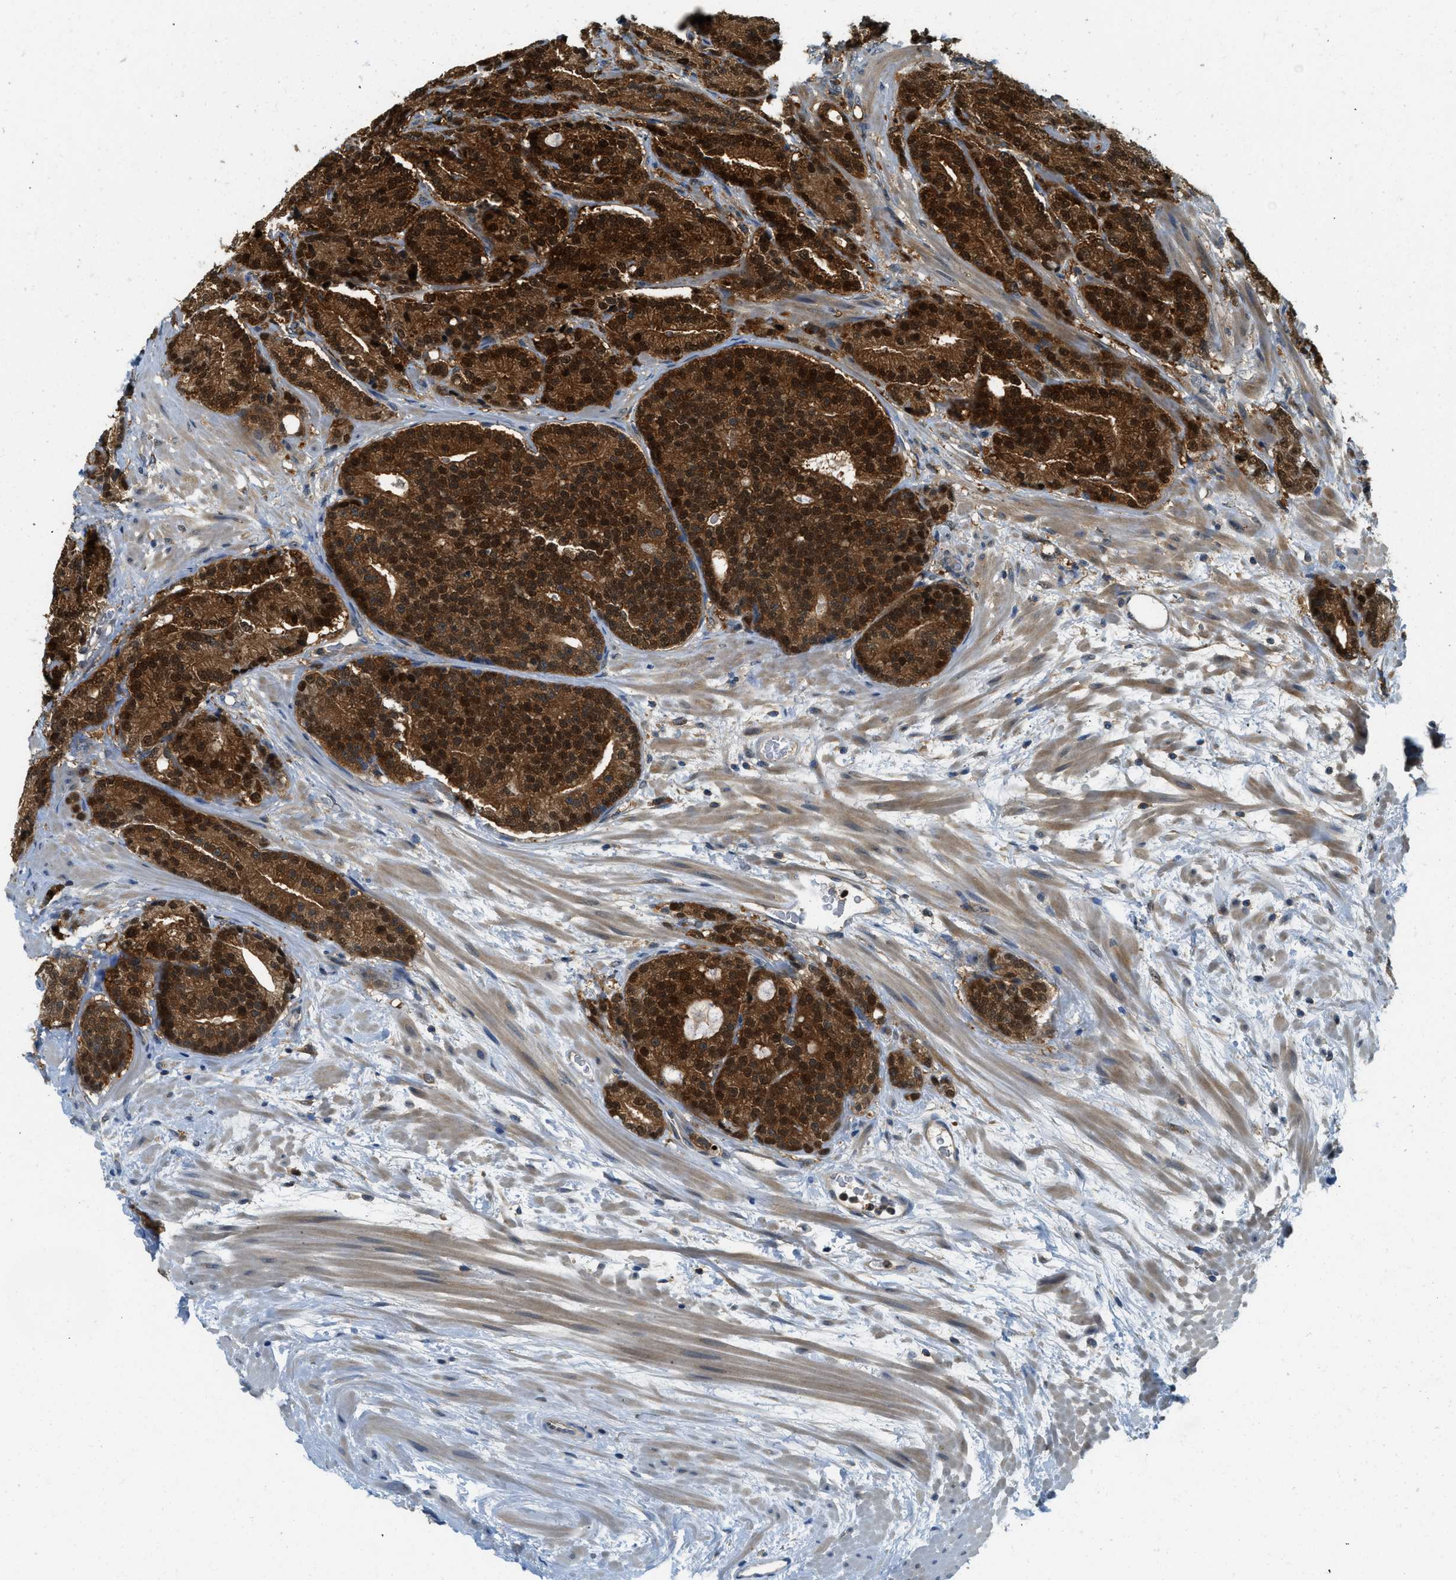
{"staining": {"intensity": "strong", "quantity": ">75%", "location": "cytoplasmic/membranous,nuclear"}, "tissue": "prostate cancer", "cell_type": "Tumor cells", "image_type": "cancer", "snomed": [{"axis": "morphology", "description": "Adenocarcinoma, High grade"}, {"axis": "topography", "description": "Prostate"}], "caption": "Protein expression analysis of human prostate cancer (high-grade adenocarcinoma) reveals strong cytoplasmic/membranous and nuclear staining in approximately >75% of tumor cells.", "gene": "GMPPB", "patient": {"sex": "male", "age": 61}}